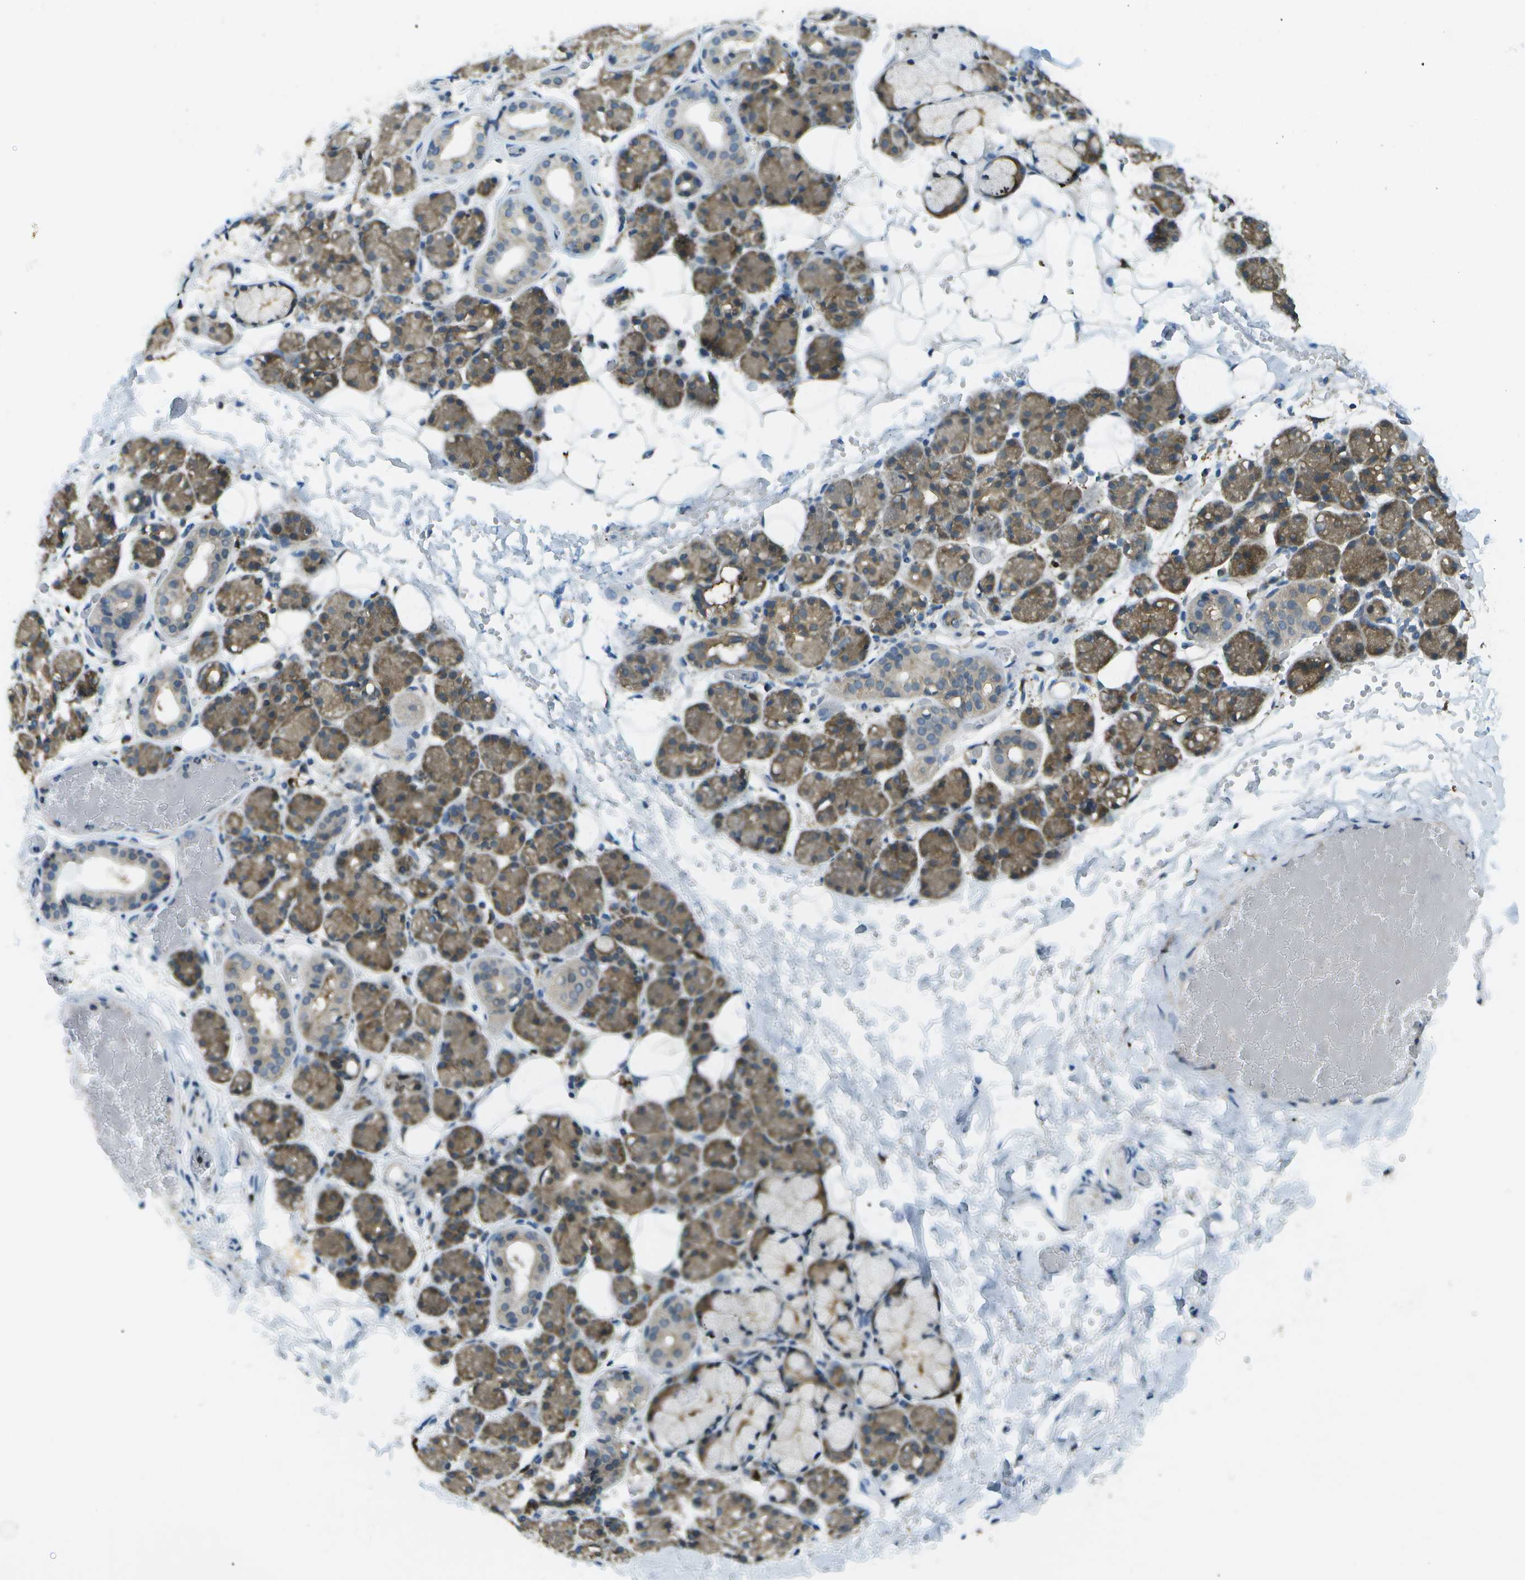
{"staining": {"intensity": "strong", "quantity": "25%-75%", "location": "cytoplasmic/membranous"}, "tissue": "salivary gland", "cell_type": "Glandular cells", "image_type": "normal", "snomed": [{"axis": "morphology", "description": "Normal tissue, NOS"}, {"axis": "topography", "description": "Salivary gland"}], "caption": "Protein expression by immunohistochemistry displays strong cytoplasmic/membranous staining in approximately 25%-75% of glandular cells in normal salivary gland. The staining was performed using DAB (3,3'-diaminobenzidine), with brown indicating positive protein expression. Nuclei are stained blue with hematoxylin.", "gene": "CDH23", "patient": {"sex": "male", "age": 63}}